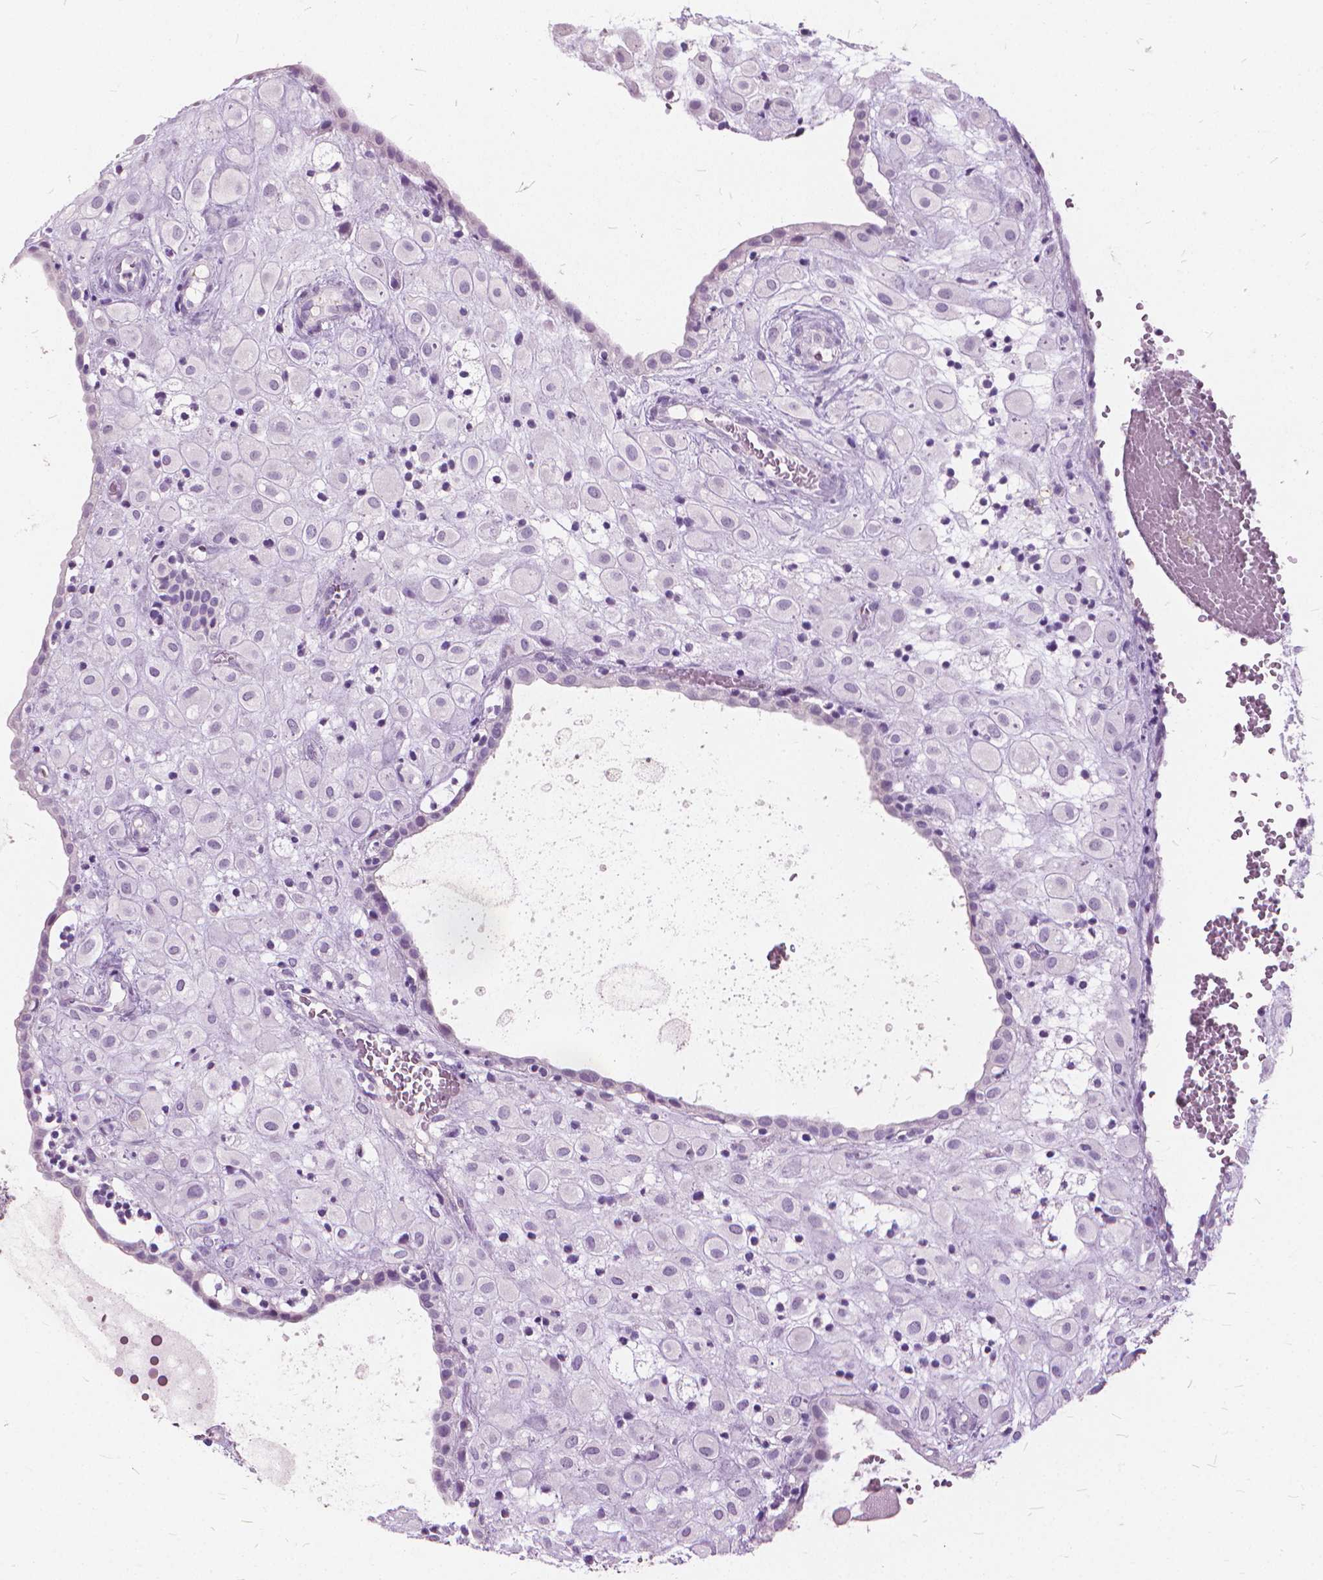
{"staining": {"intensity": "negative", "quantity": "none", "location": "none"}, "tissue": "placenta", "cell_type": "Decidual cells", "image_type": "normal", "snomed": [{"axis": "morphology", "description": "Normal tissue, NOS"}, {"axis": "topography", "description": "Placenta"}], "caption": "Immunohistochemical staining of unremarkable human placenta demonstrates no significant positivity in decidual cells. Brightfield microscopy of immunohistochemistry (IHC) stained with DAB (3,3'-diaminobenzidine) (brown) and hematoxylin (blue), captured at high magnification.", "gene": "DNM1", "patient": {"sex": "female", "age": 24}}